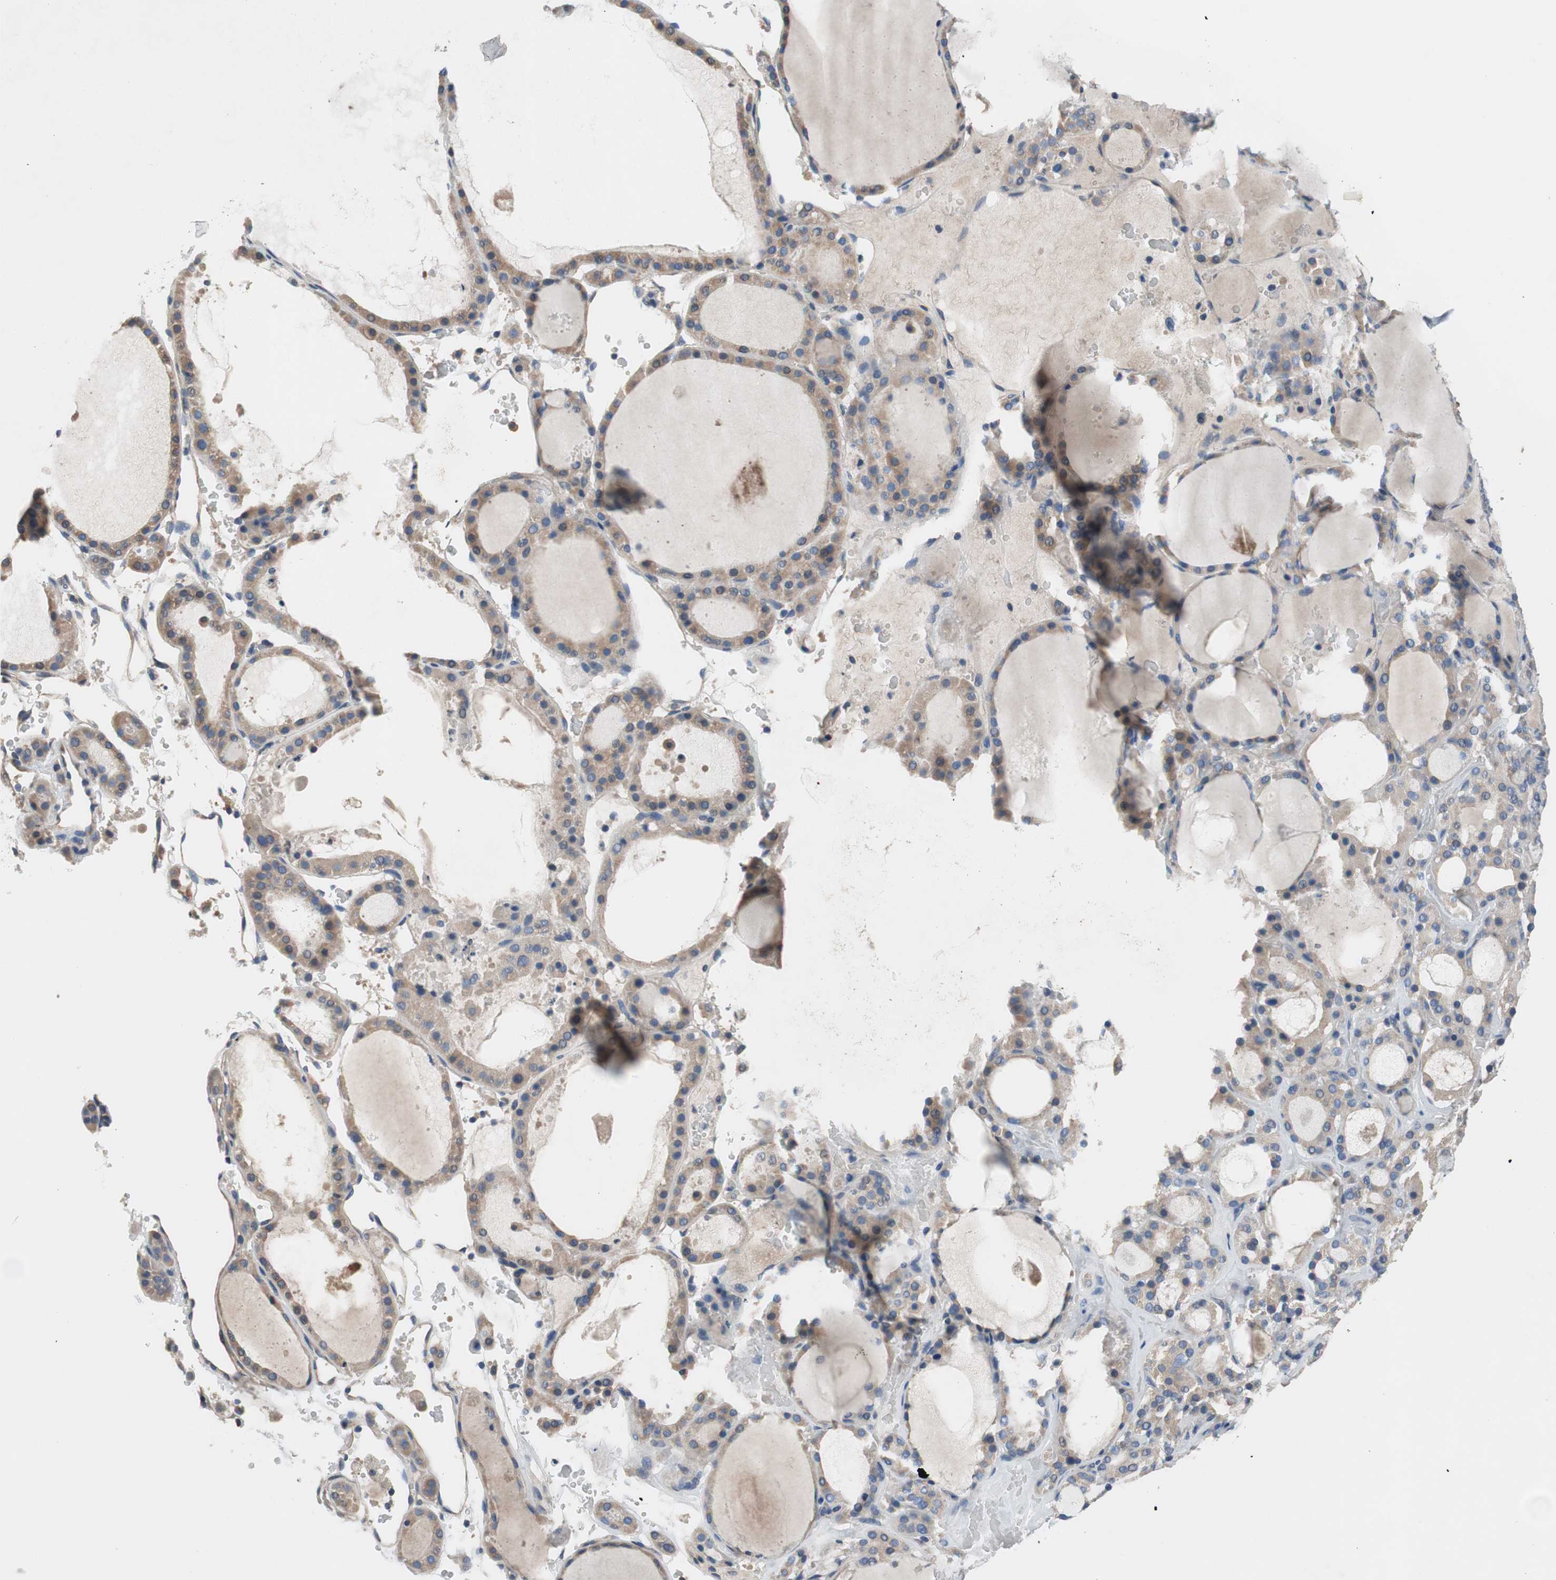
{"staining": {"intensity": "weak", "quantity": "<25%", "location": "cytoplasmic/membranous"}, "tissue": "thyroid gland", "cell_type": "Glandular cells", "image_type": "normal", "snomed": [{"axis": "morphology", "description": "Normal tissue, NOS"}, {"axis": "morphology", "description": "Carcinoma, NOS"}, {"axis": "topography", "description": "Thyroid gland"}], "caption": "IHC photomicrograph of benign human thyroid gland stained for a protein (brown), which displays no staining in glandular cells.", "gene": "TACR3", "patient": {"sex": "female", "age": 86}}